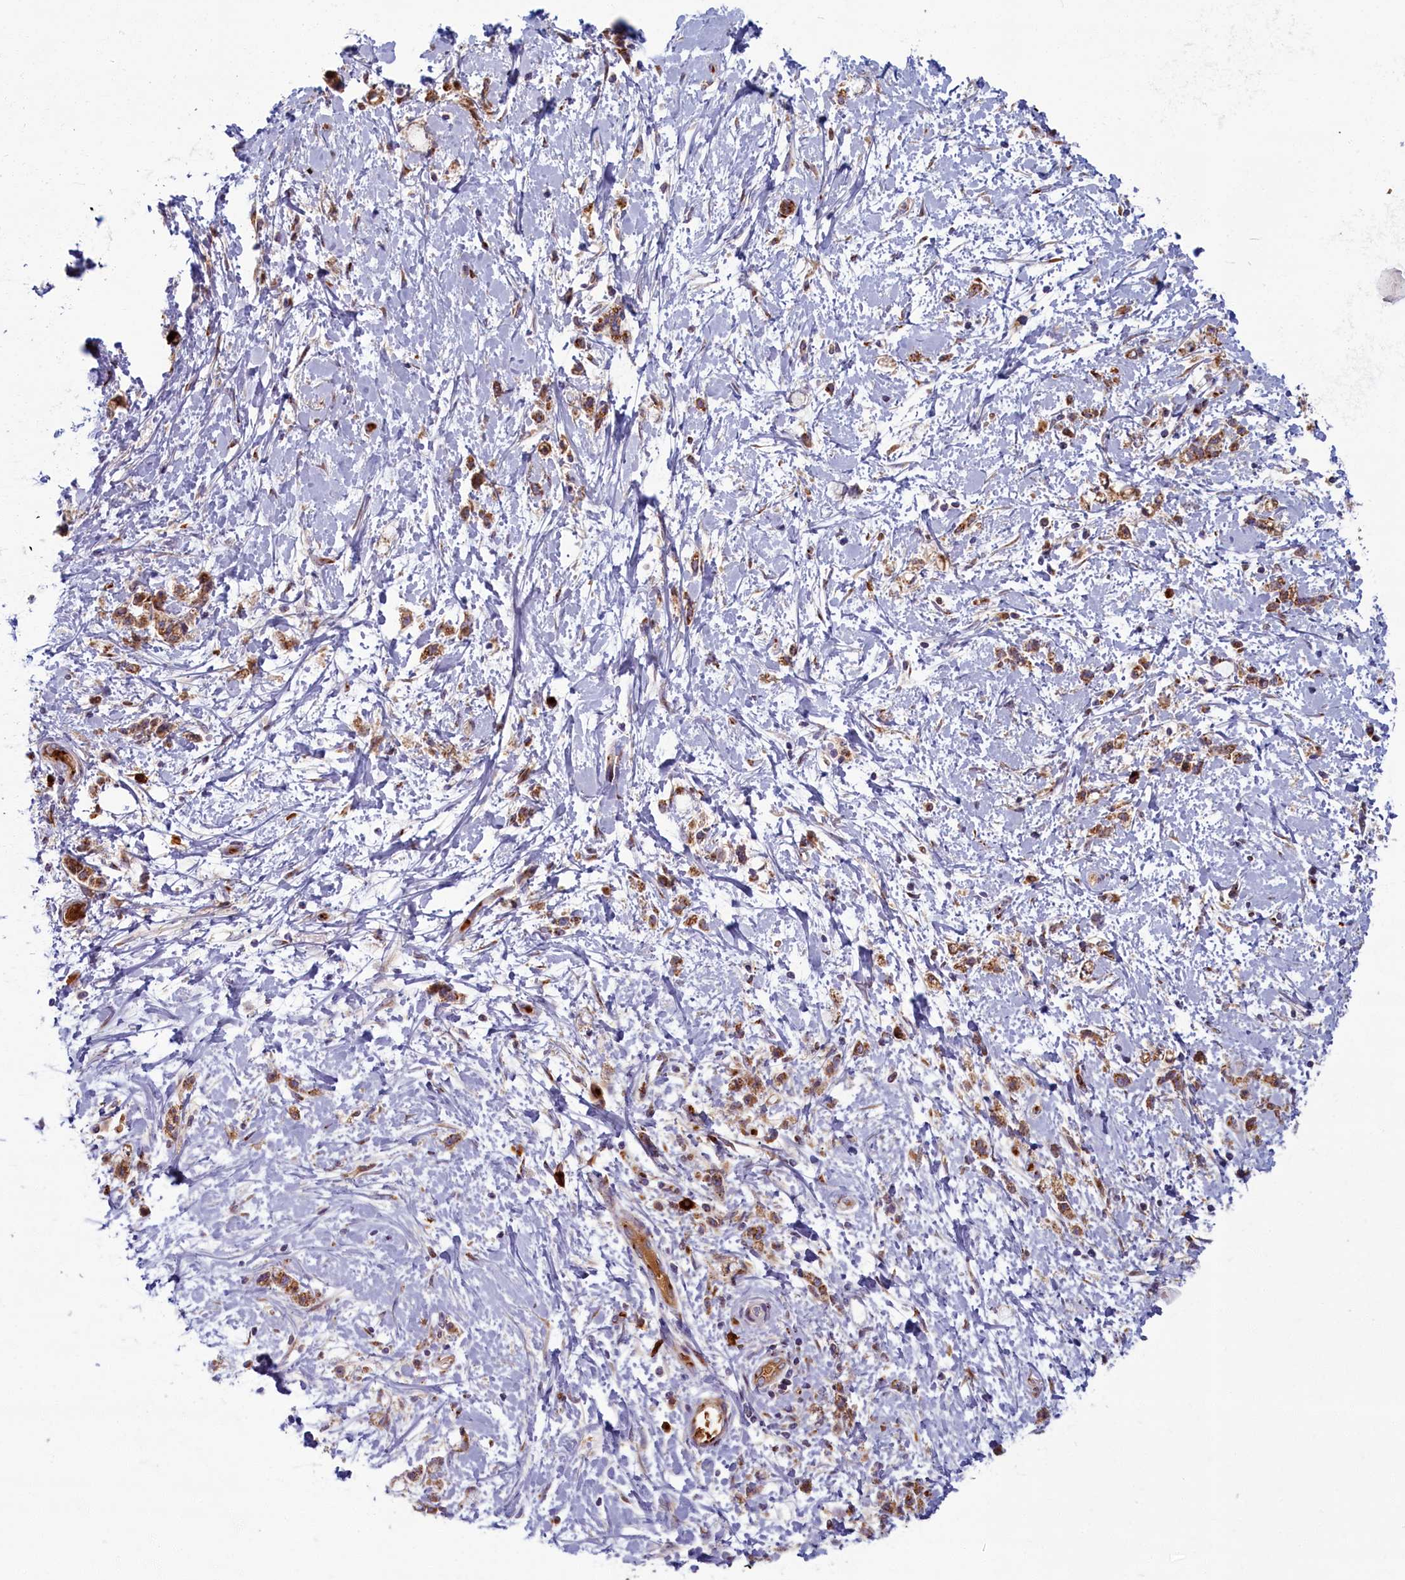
{"staining": {"intensity": "moderate", "quantity": ">75%", "location": "cytoplasmic/membranous"}, "tissue": "stomach cancer", "cell_type": "Tumor cells", "image_type": "cancer", "snomed": [{"axis": "morphology", "description": "Adenocarcinoma, NOS"}, {"axis": "topography", "description": "Stomach"}], "caption": "This photomicrograph reveals immunohistochemistry (IHC) staining of human stomach cancer (adenocarcinoma), with medium moderate cytoplasmic/membranous positivity in about >75% of tumor cells.", "gene": "BLVRB", "patient": {"sex": "female", "age": 60}}